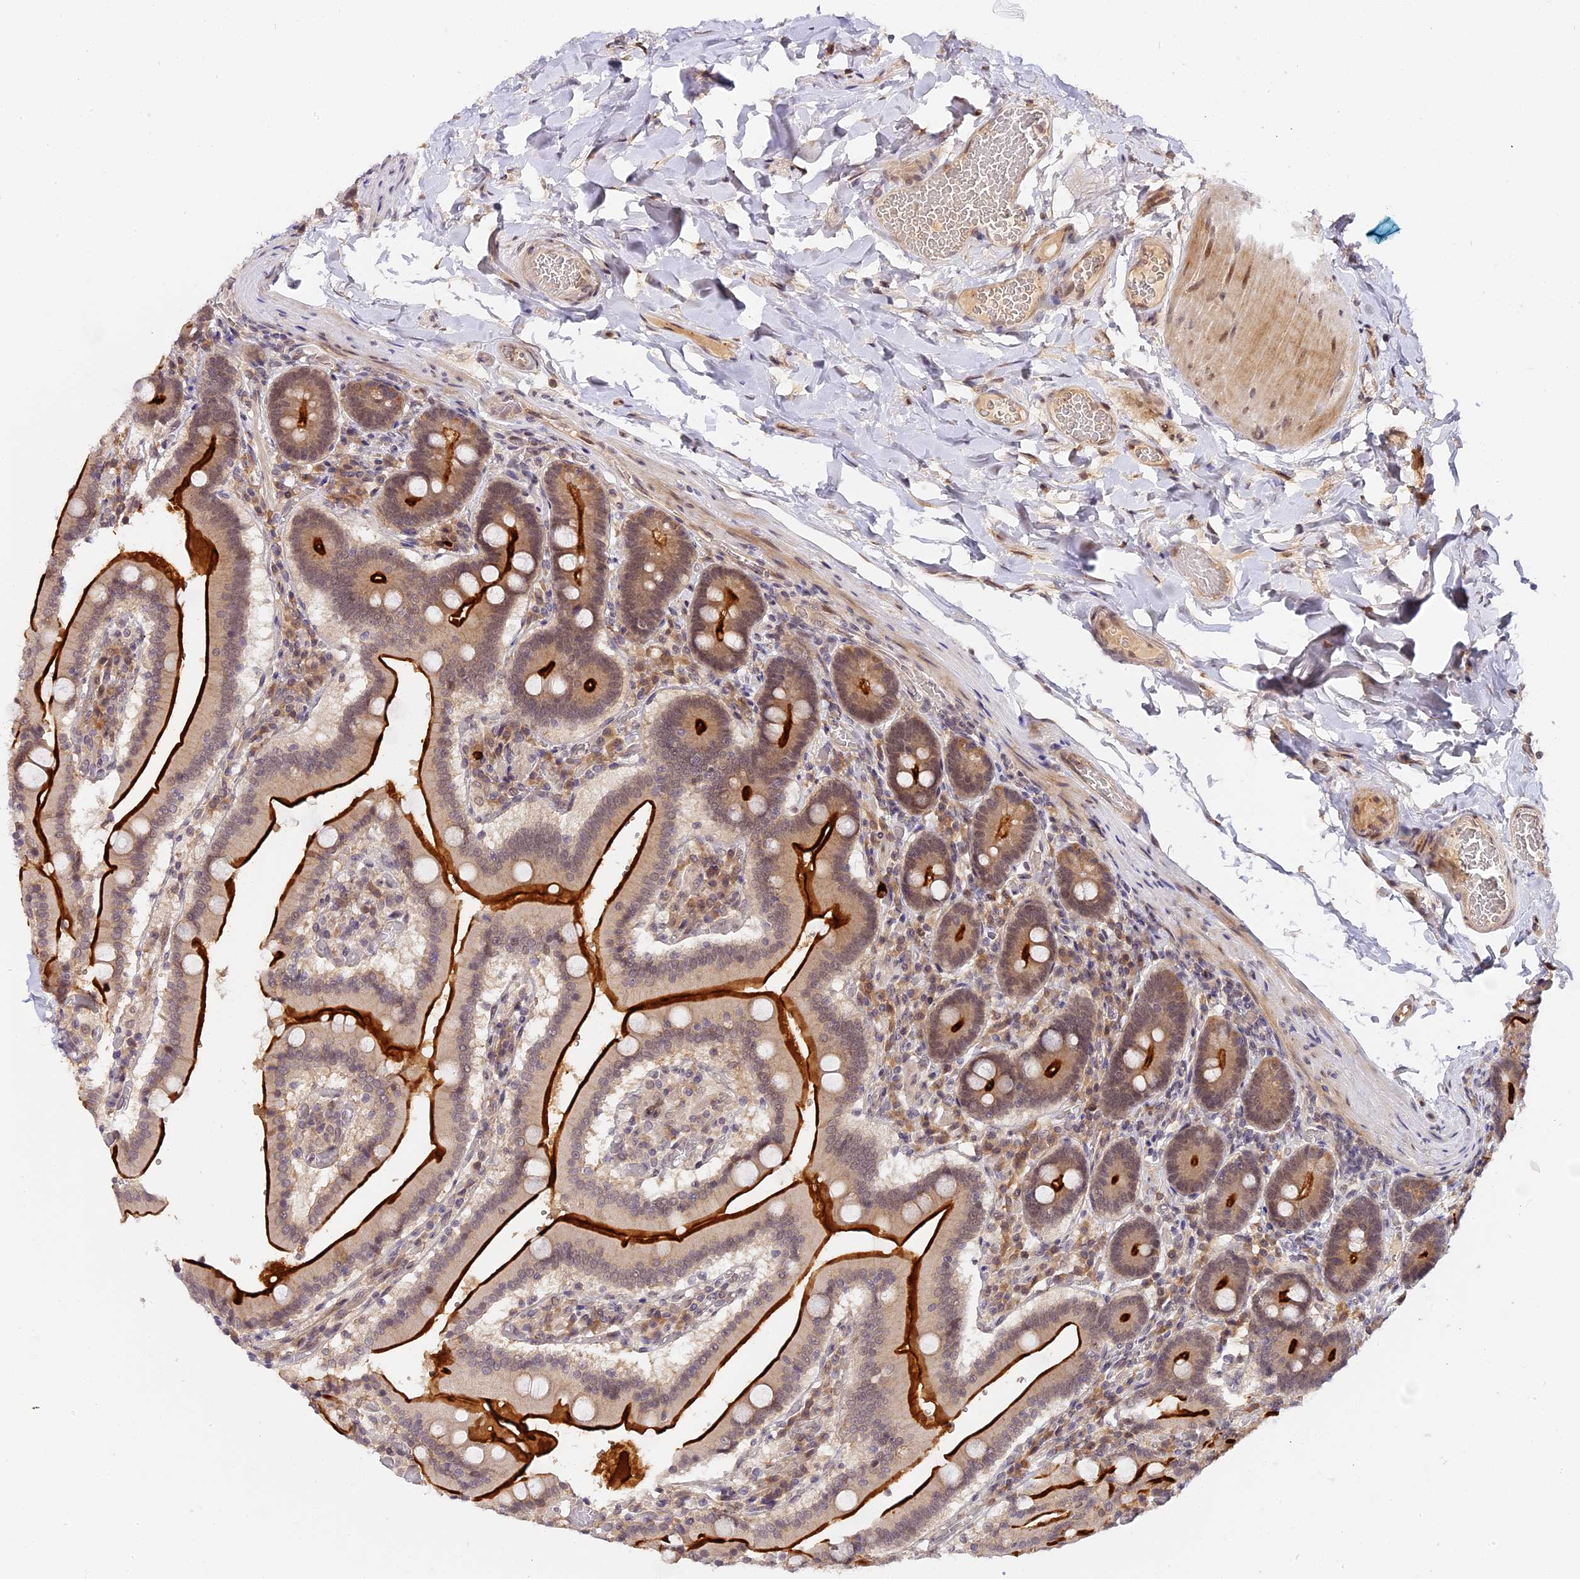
{"staining": {"intensity": "strong", "quantity": ">75%", "location": "cytoplasmic/membranous"}, "tissue": "duodenum", "cell_type": "Glandular cells", "image_type": "normal", "snomed": [{"axis": "morphology", "description": "Normal tissue, NOS"}, {"axis": "topography", "description": "Duodenum"}], "caption": "Glandular cells exhibit strong cytoplasmic/membranous staining in approximately >75% of cells in benign duodenum. The staining was performed using DAB to visualize the protein expression in brown, while the nuclei were stained in blue with hematoxylin (Magnification: 20x).", "gene": "IMPACT", "patient": {"sex": "female", "age": 62}}